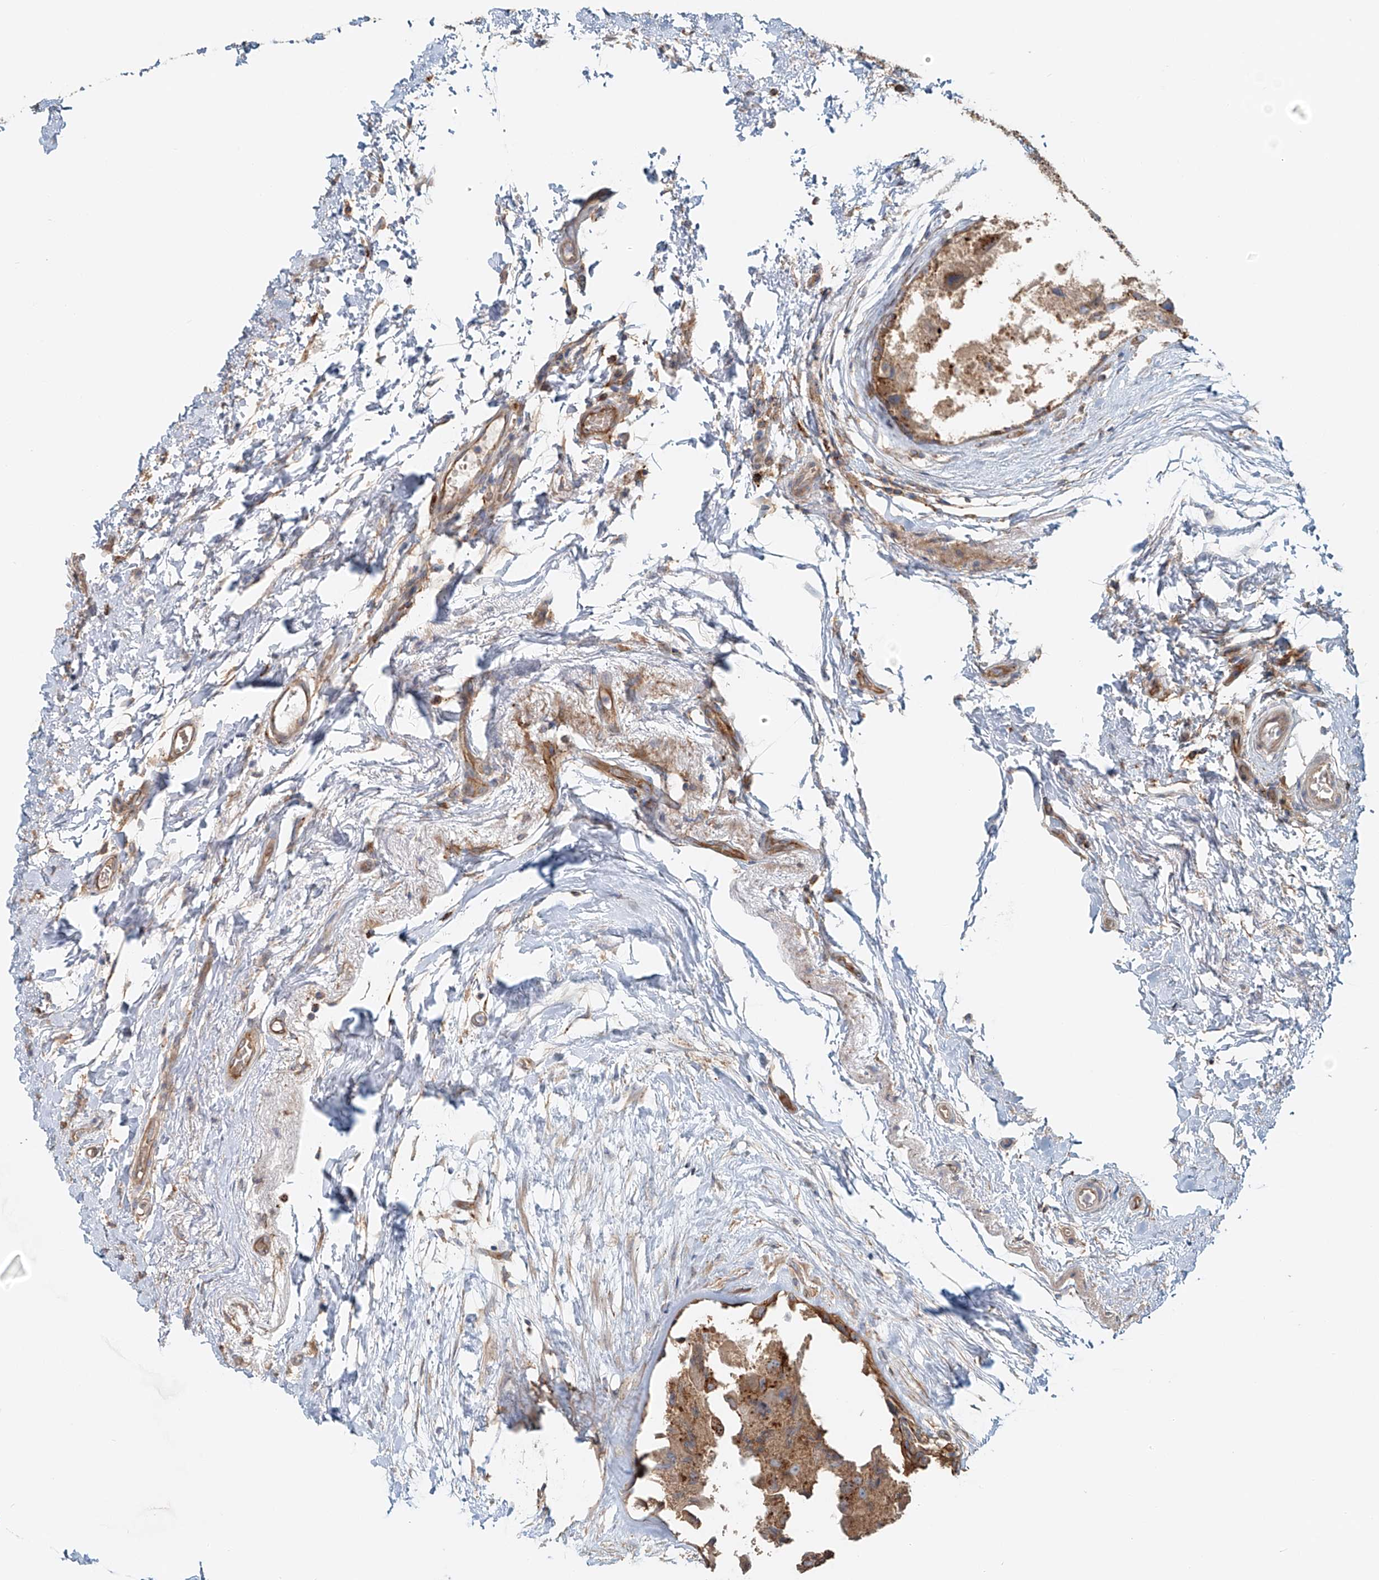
{"staining": {"intensity": "moderate", "quantity": ">75%", "location": "cytoplasmic/membranous"}, "tissue": "breast cancer", "cell_type": "Tumor cells", "image_type": "cancer", "snomed": [{"axis": "morphology", "description": "Duct carcinoma"}, {"axis": "topography", "description": "Breast"}], "caption": "A brown stain labels moderate cytoplasmic/membranous staining of a protein in breast infiltrating ductal carcinoma tumor cells. Immunohistochemistry stains the protein in brown and the nuclei are stained blue.", "gene": "TRIM47", "patient": {"sex": "female", "age": 62}}